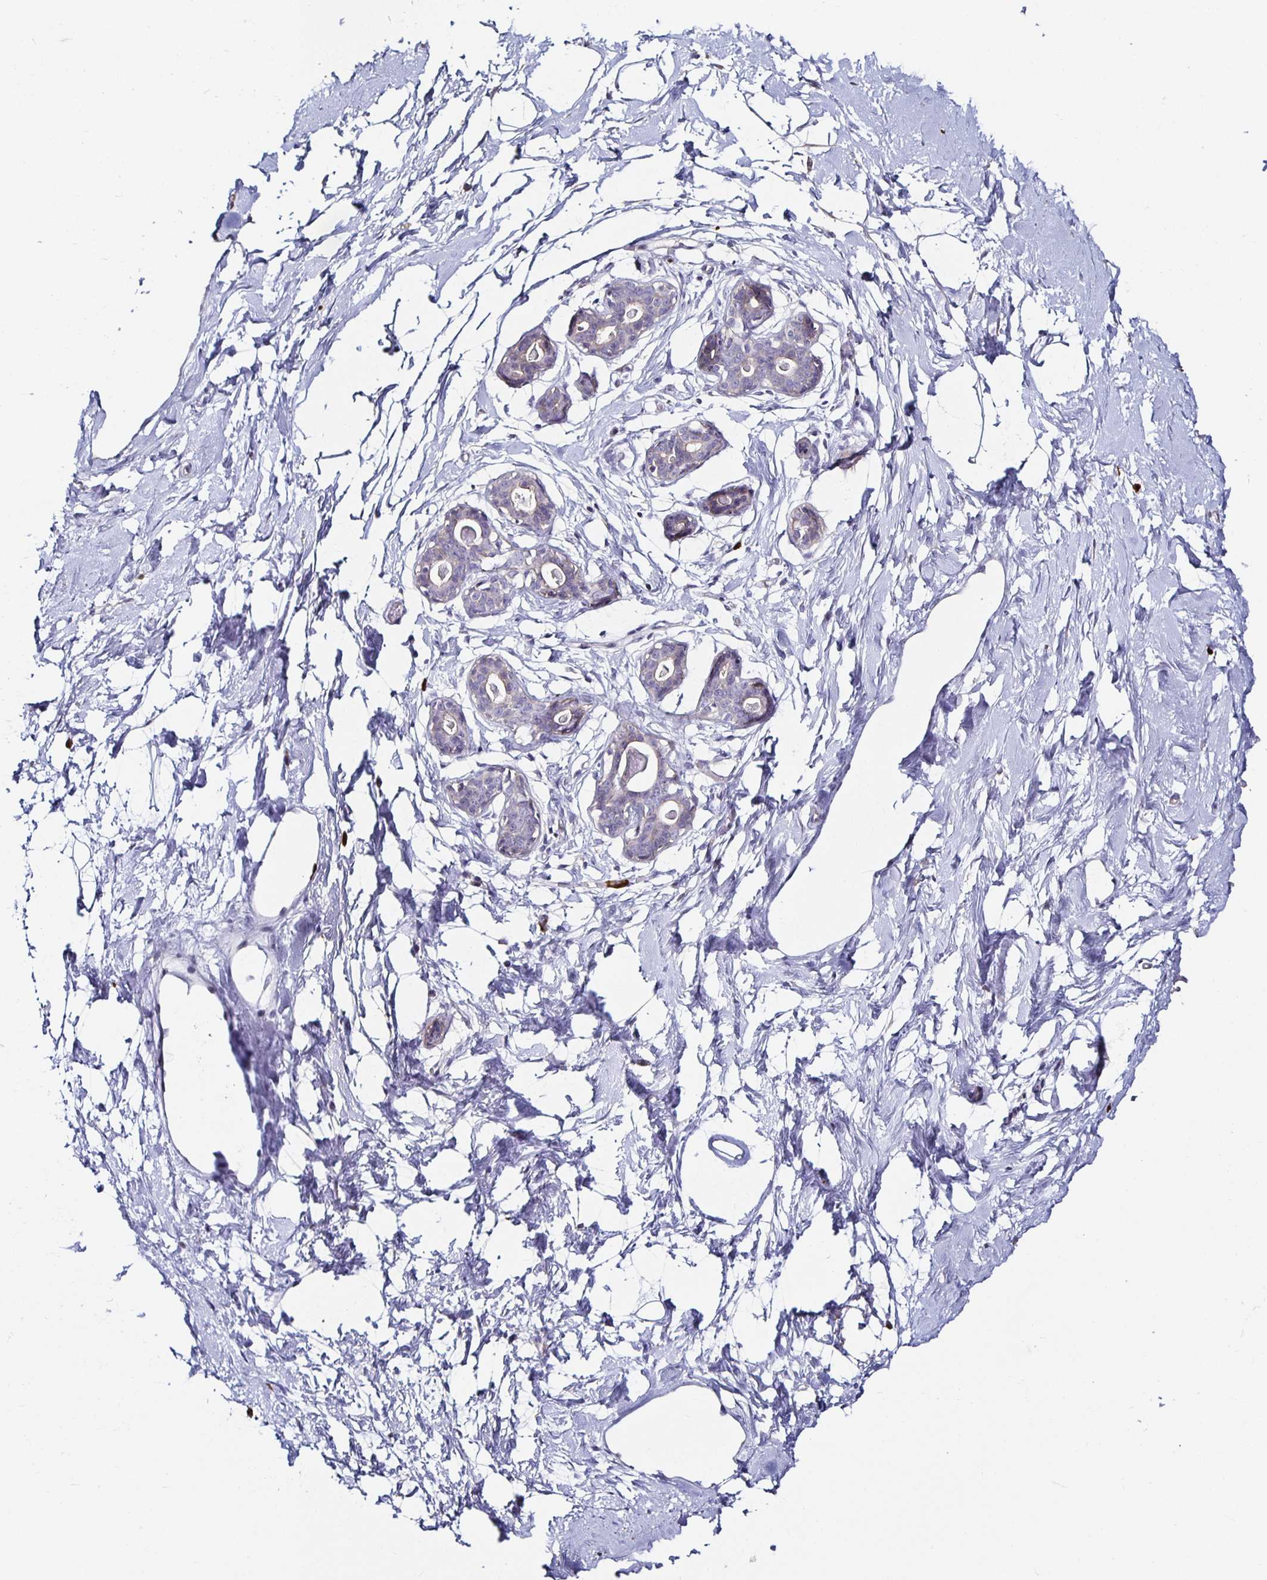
{"staining": {"intensity": "negative", "quantity": "none", "location": "none"}, "tissue": "breast", "cell_type": "Adipocytes", "image_type": "normal", "snomed": [{"axis": "morphology", "description": "Normal tissue, NOS"}, {"axis": "topography", "description": "Breast"}], "caption": "Protein analysis of unremarkable breast reveals no significant positivity in adipocytes.", "gene": "TLR4", "patient": {"sex": "female", "age": 45}}